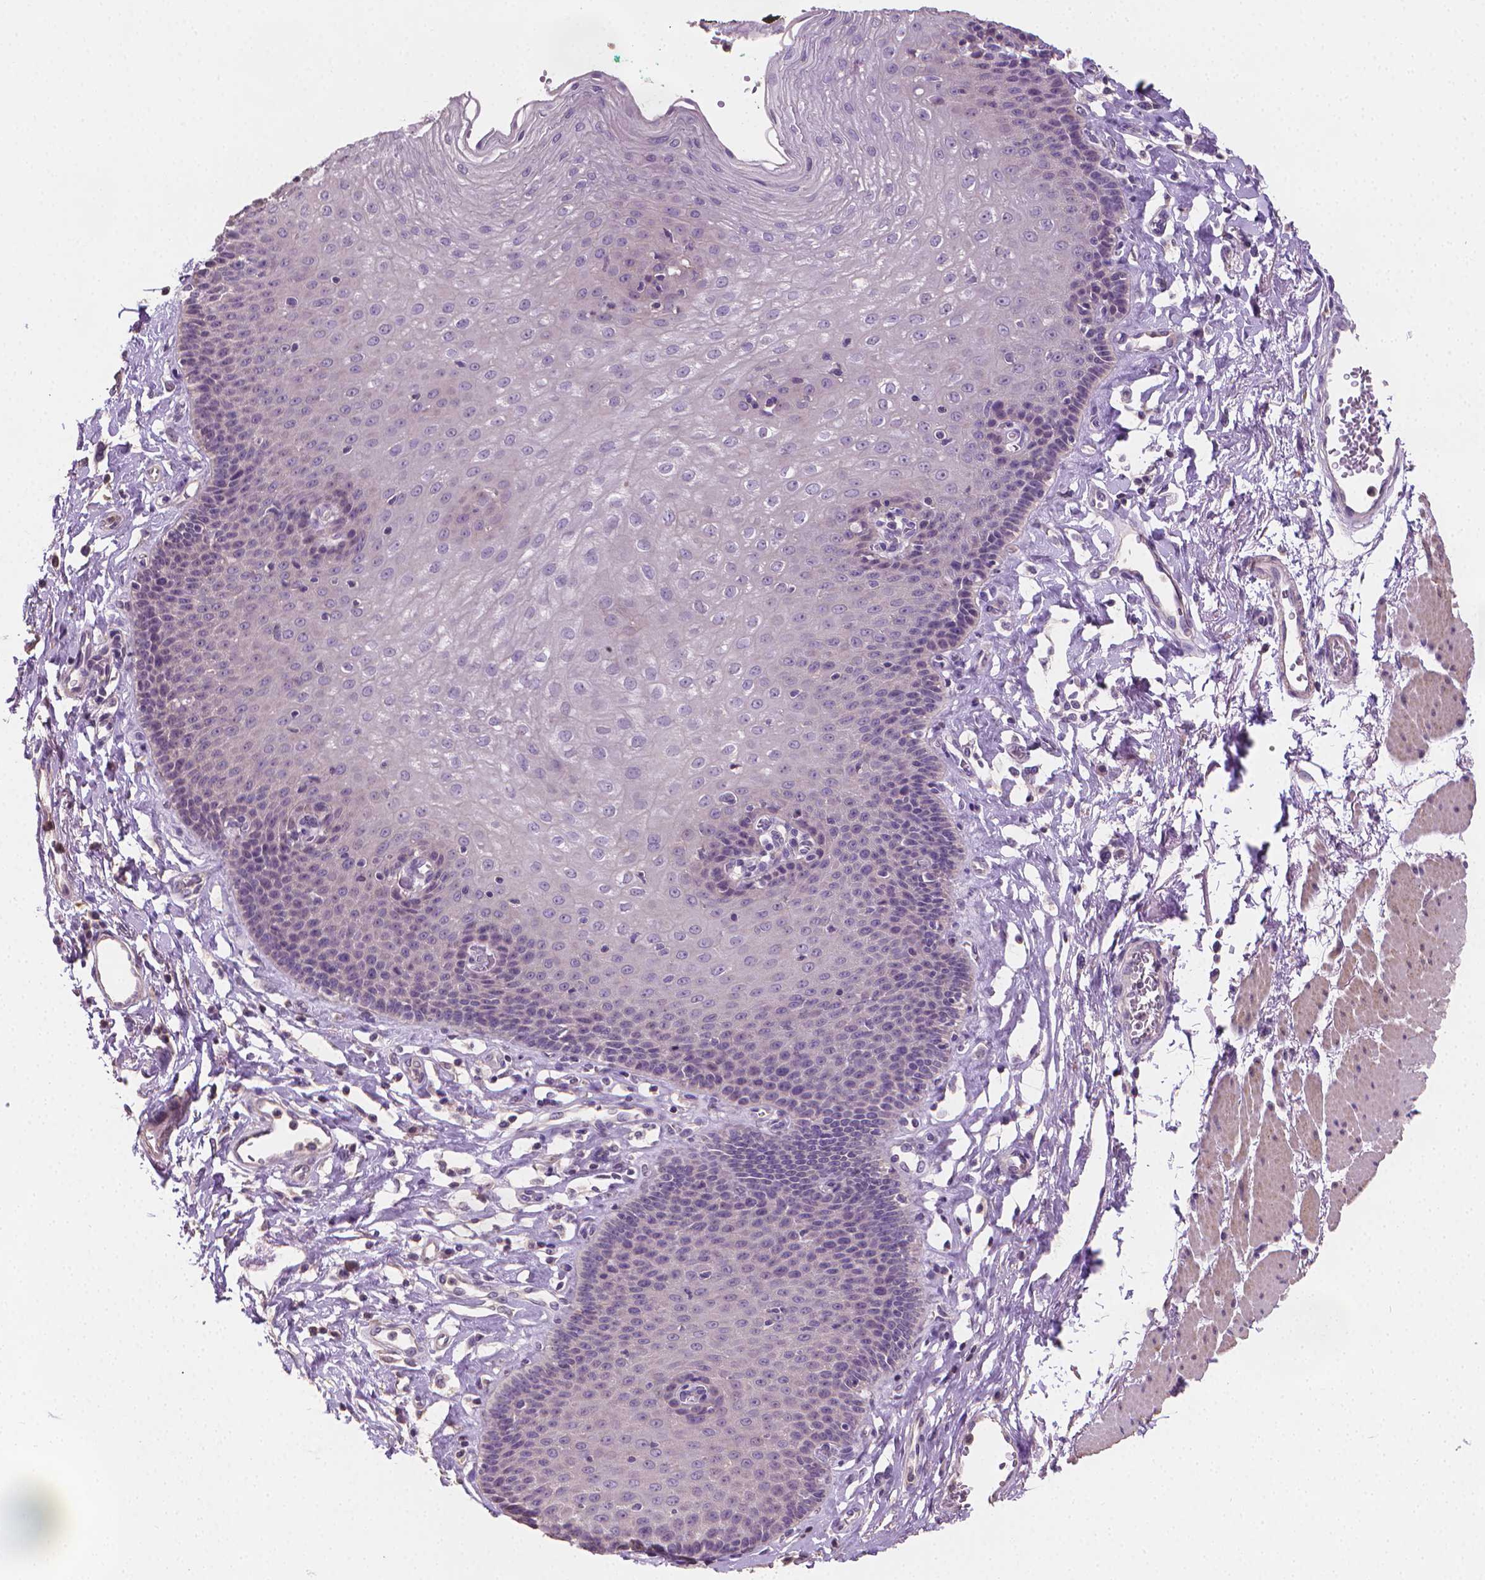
{"staining": {"intensity": "negative", "quantity": "none", "location": "none"}, "tissue": "esophagus", "cell_type": "Squamous epithelial cells", "image_type": "normal", "snomed": [{"axis": "morphology", "description": "Normal tissue, NOS"}, {"axis": "topography", "description": "Esophagus"}], "caption": "A photomicrograph of esophagus stained for a protein exhibits no brown staining in squamous epithelial cells. (Brightfield microscopy of DAB (3,3'-diaminobenzidine) IHC at high magnification).", "gene": "CATIP", "patient": {"sex": "female", "age": 81}}